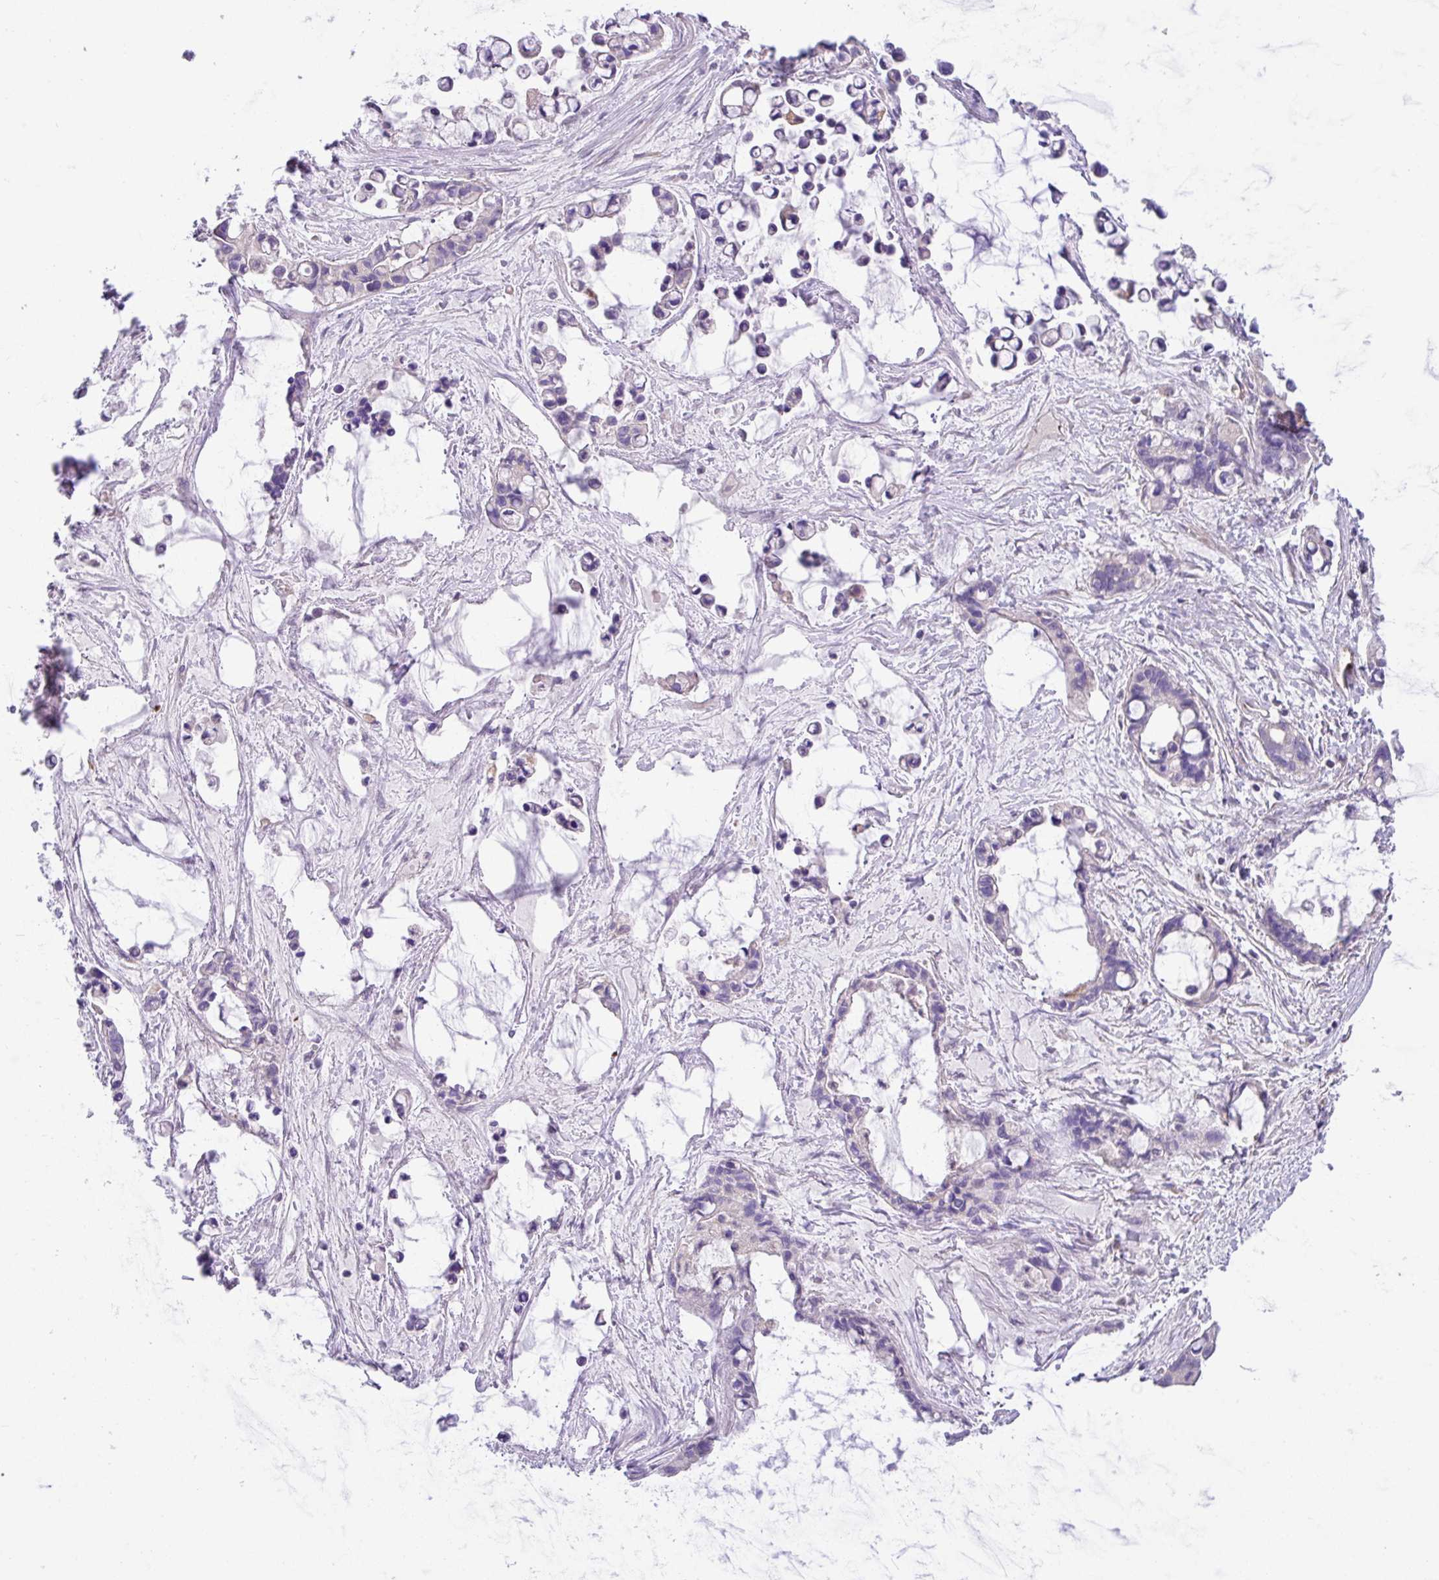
{"staining": {"intensity": "negative", "quantity": "none", "location": "none"}, "tissue": "ovarian cancer", "cell_type": "Tumor cells", "image_type": "cancer", "snomed": [{"axis": "morphology", "description": "Cystadenocarcinoma, mucinous, NOS"}, {"axis": "topography", "description": "Ovary"}], "caption": "IHC micrograph of neoplastic tissue: mucinous cystadenocarcinoma (ovarian) stained with DAB (3,3'-diaminobenzidine) shows no significant protein positivity in tumor cells. (Immunohistochemistry, brightfield microscopy, high magnification).", "gene": "MRM2", "patient": {"sex": "female", "age": 63}}